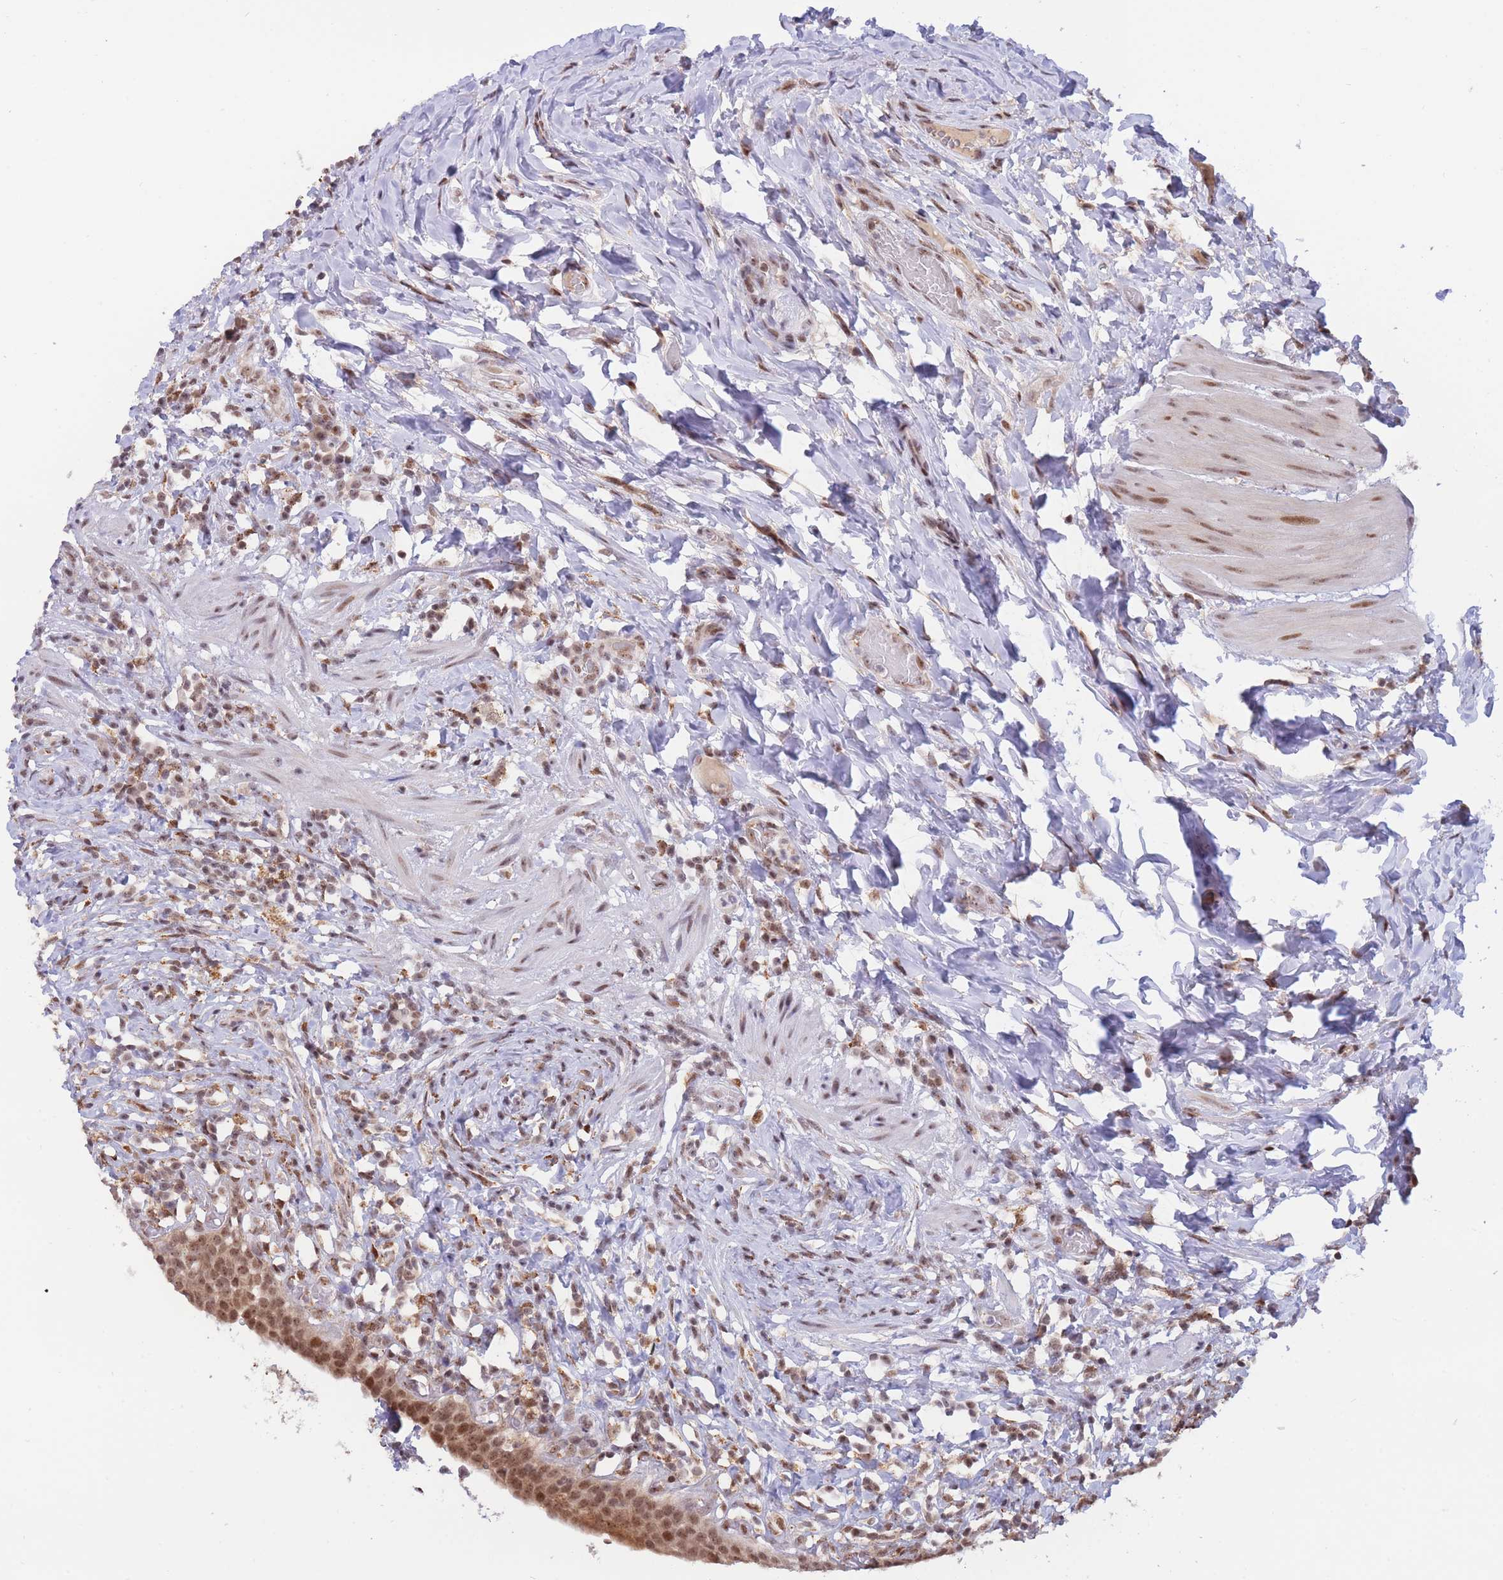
{"staining": {"intensity": "moderate", "quantity": ">75%", "location": "nuclear"}, "tissue": "urinary bladder", "cell_type": "Urothelial cells", "image_type": "normal", "snomed": [{"axis": "morphology", "description": "Normal tissue, NOS"}, {"axis": "morphology", "description": "Inflammation, NOS"}, {"axis": "topography", "description": "Urinary bladder"}], "caption": "The photomicrograph demonstrates immunohistochemical staining of unremarkable urinary bladder. There is moderate nuclear expression is identified in approximately >75% of urothelial cells.", "gene": "TARBP2", "patient": {"sex": "male", "age": 64}}